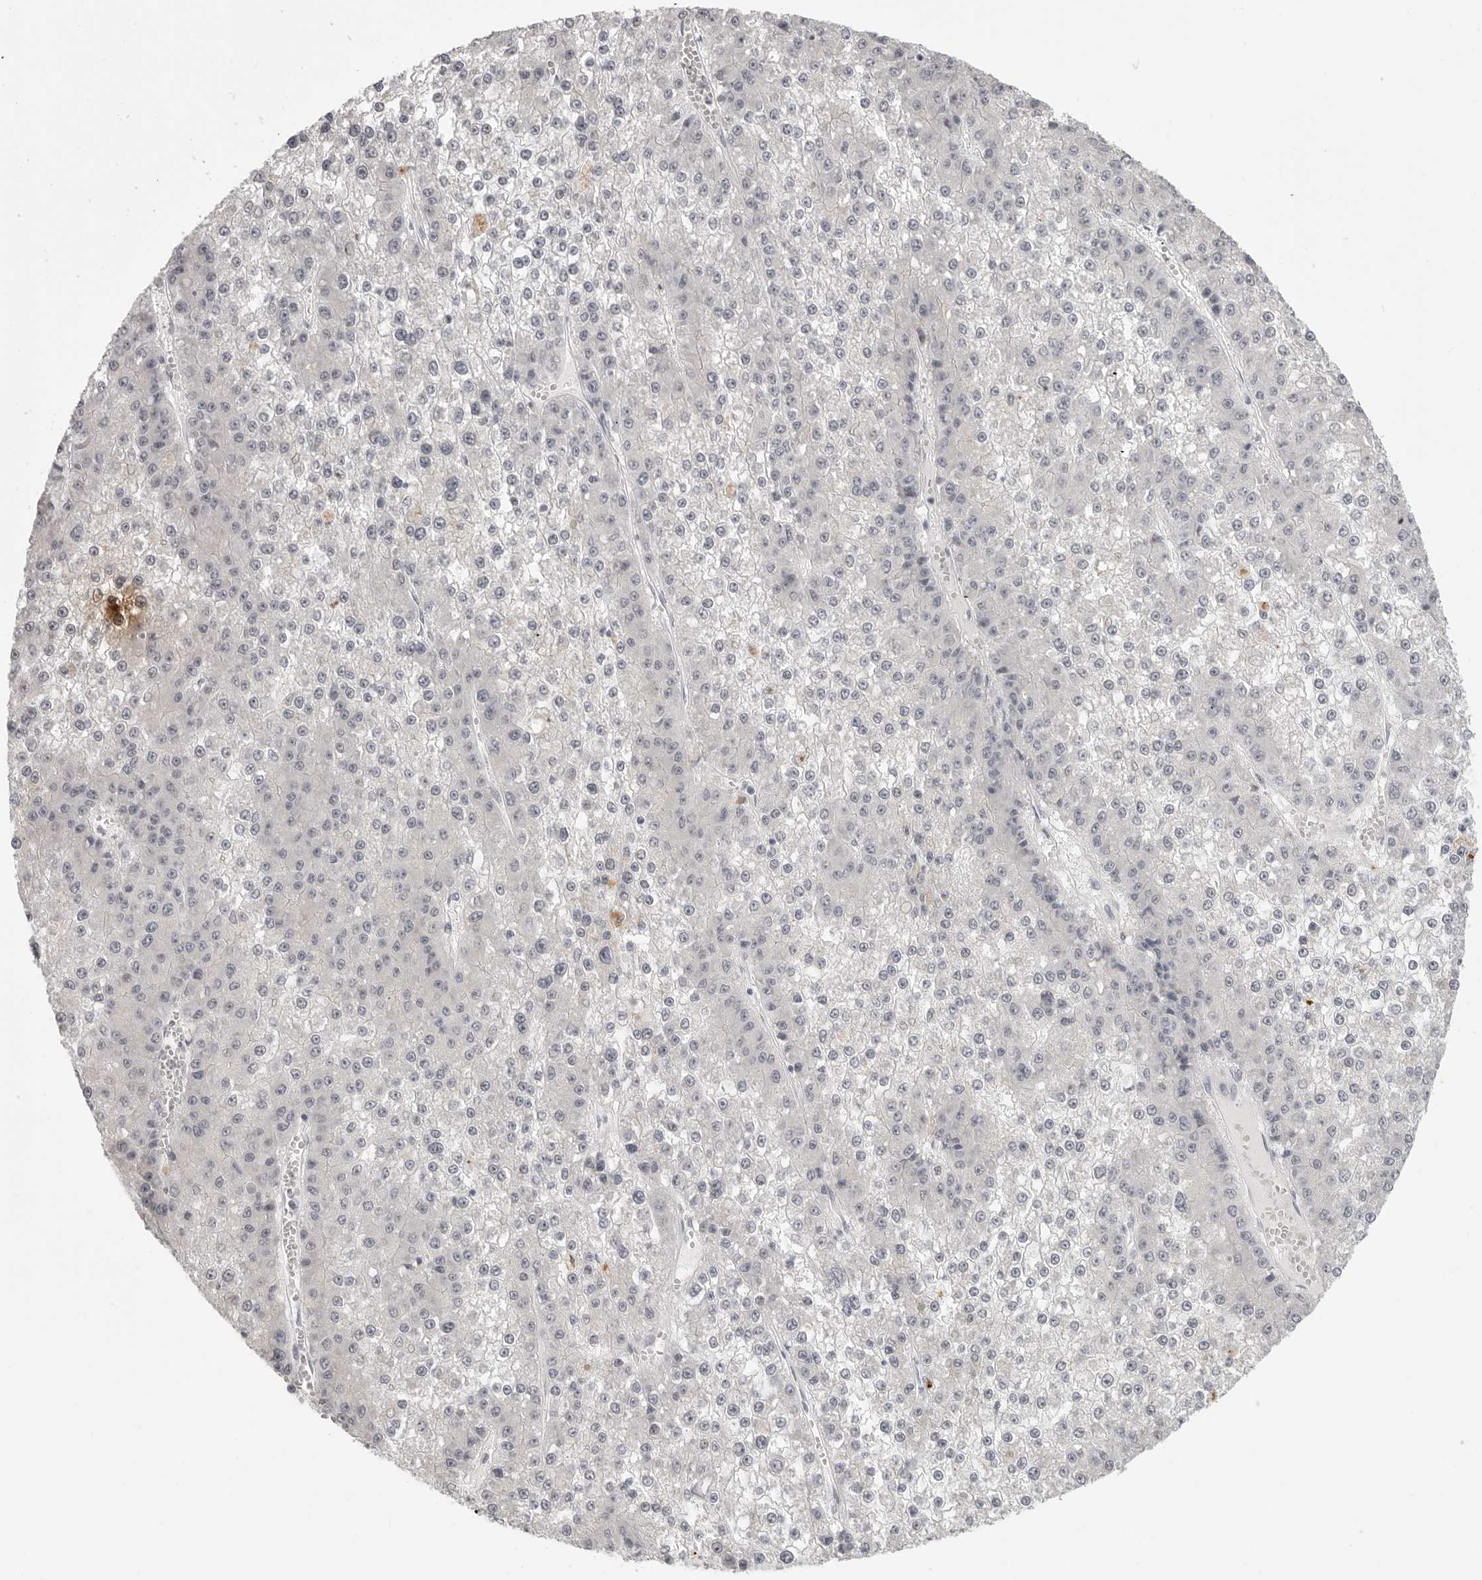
{"staining": {"intensity": "negative", "quantity": "none", "location": "none"}, "tissue": "liver cancer", "cell_type": "Tumor cells", "image_type": "cancer", "snomed": [{"axis": "morphology", "description": "Carcinoma, Hepatocellular, NOS"}, {"axis": "topography", "description": "Liver"}], "caption": "IHC image of liver cancer (hepatocellular carcinoma) stained for a protein (brown), which displays no positivity in tumor cells.", "gene": "PRSS1", "patient": {"sex": "female", "age": 73}}